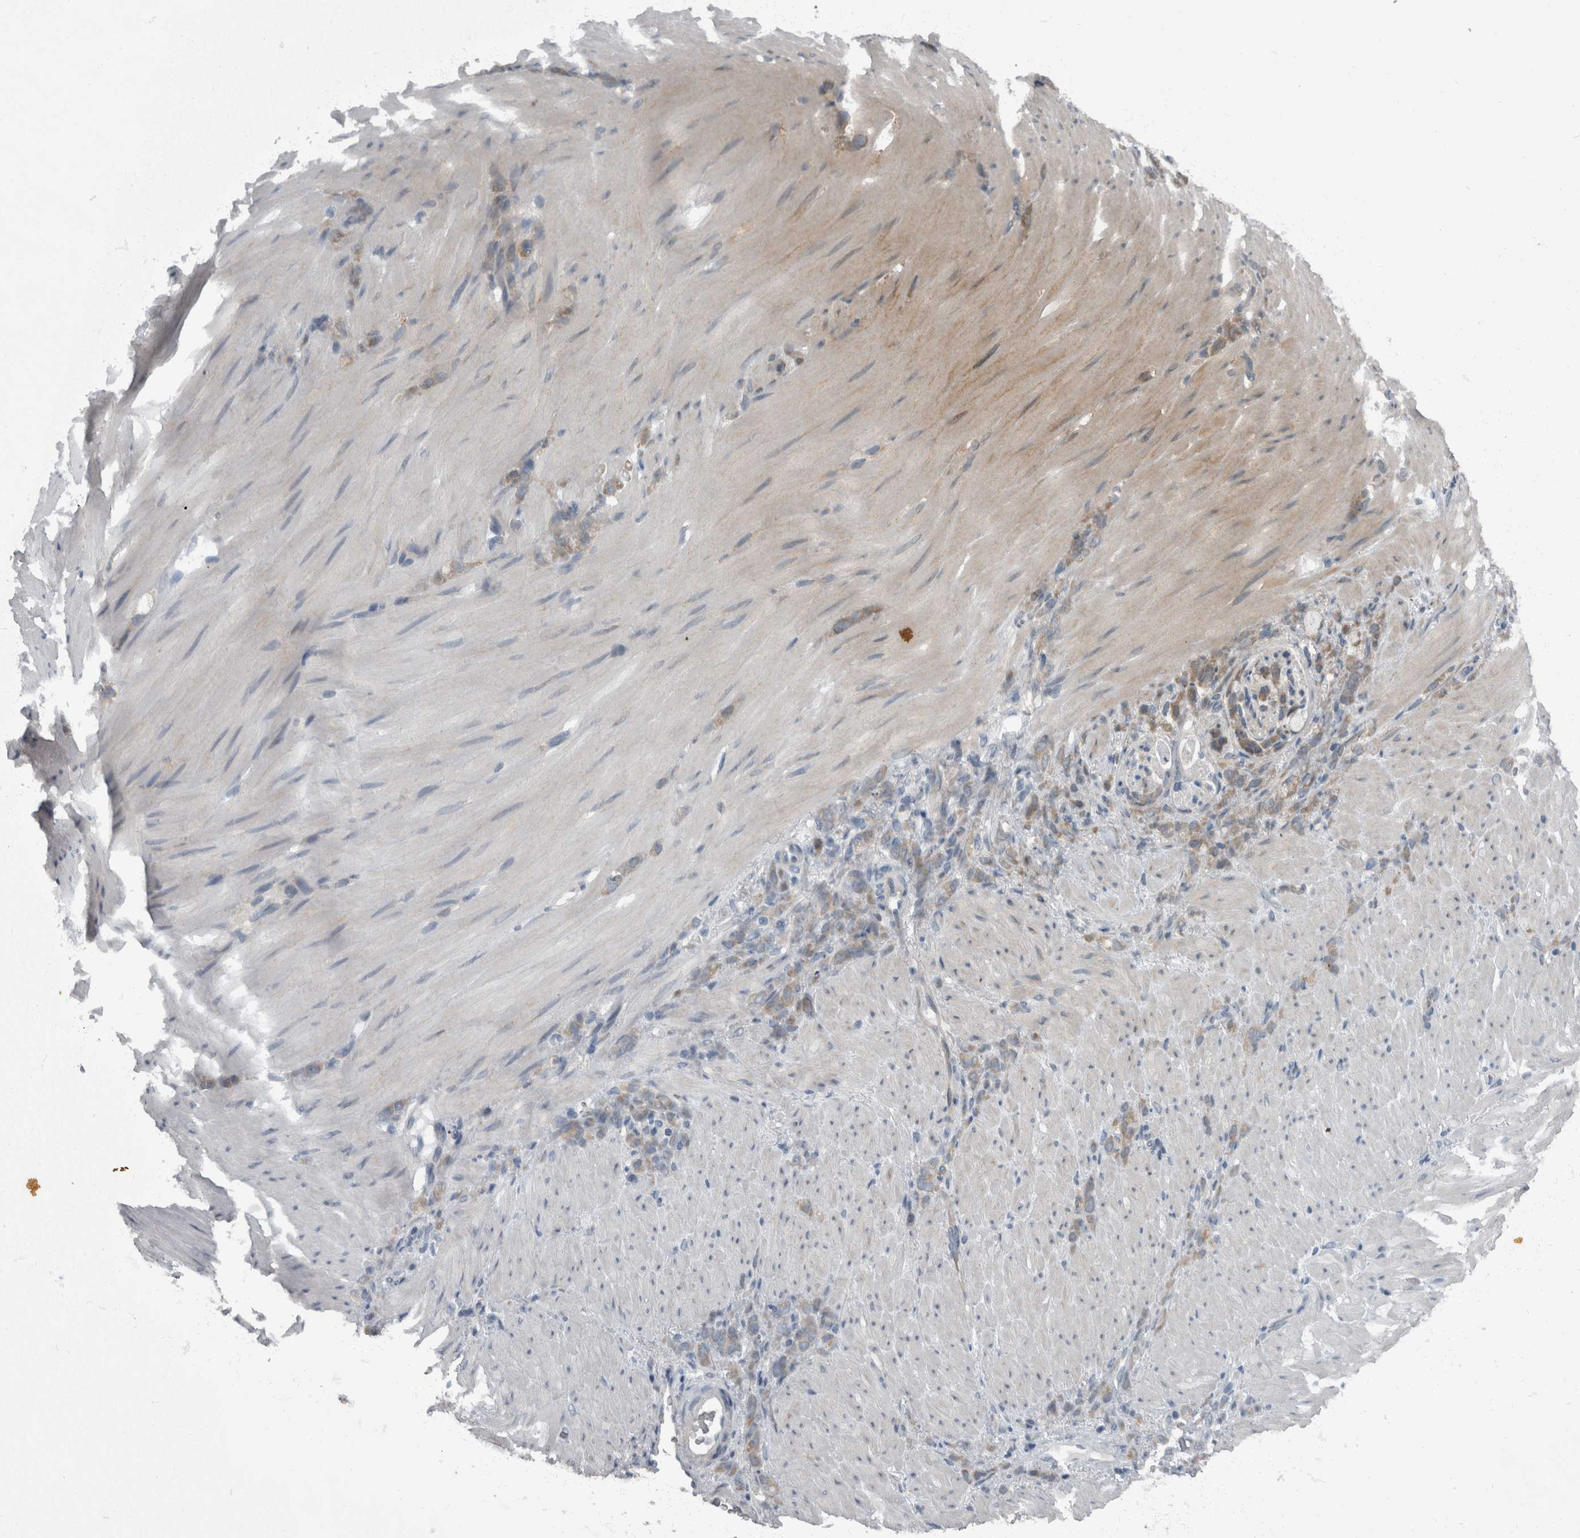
{"staining": {"intensity": "weak", "quantity": "25%-75%", "location": "cytoplasmic/membranous"}, "tissue": "stomach cancer", "cell_type": "Tumor cells", "image_type": "cancer", "snomed": [{"axis": "morphology", "description": "Normal tissue, NOS"}, {"axis": "morphology", "description": "Adenocarcinoma, NOS"}, {"axis": "topography", "description": "Stomach"}], "caption": "Immunohistochemistry of stomach cancer (adenocarcinoma) shows low levels of weak cytoplasmic/membranous positivity in about 25%-75% of tumor cells.", "gene": "RABGGTB", "patient": {"sex": "male", "age": 82}}